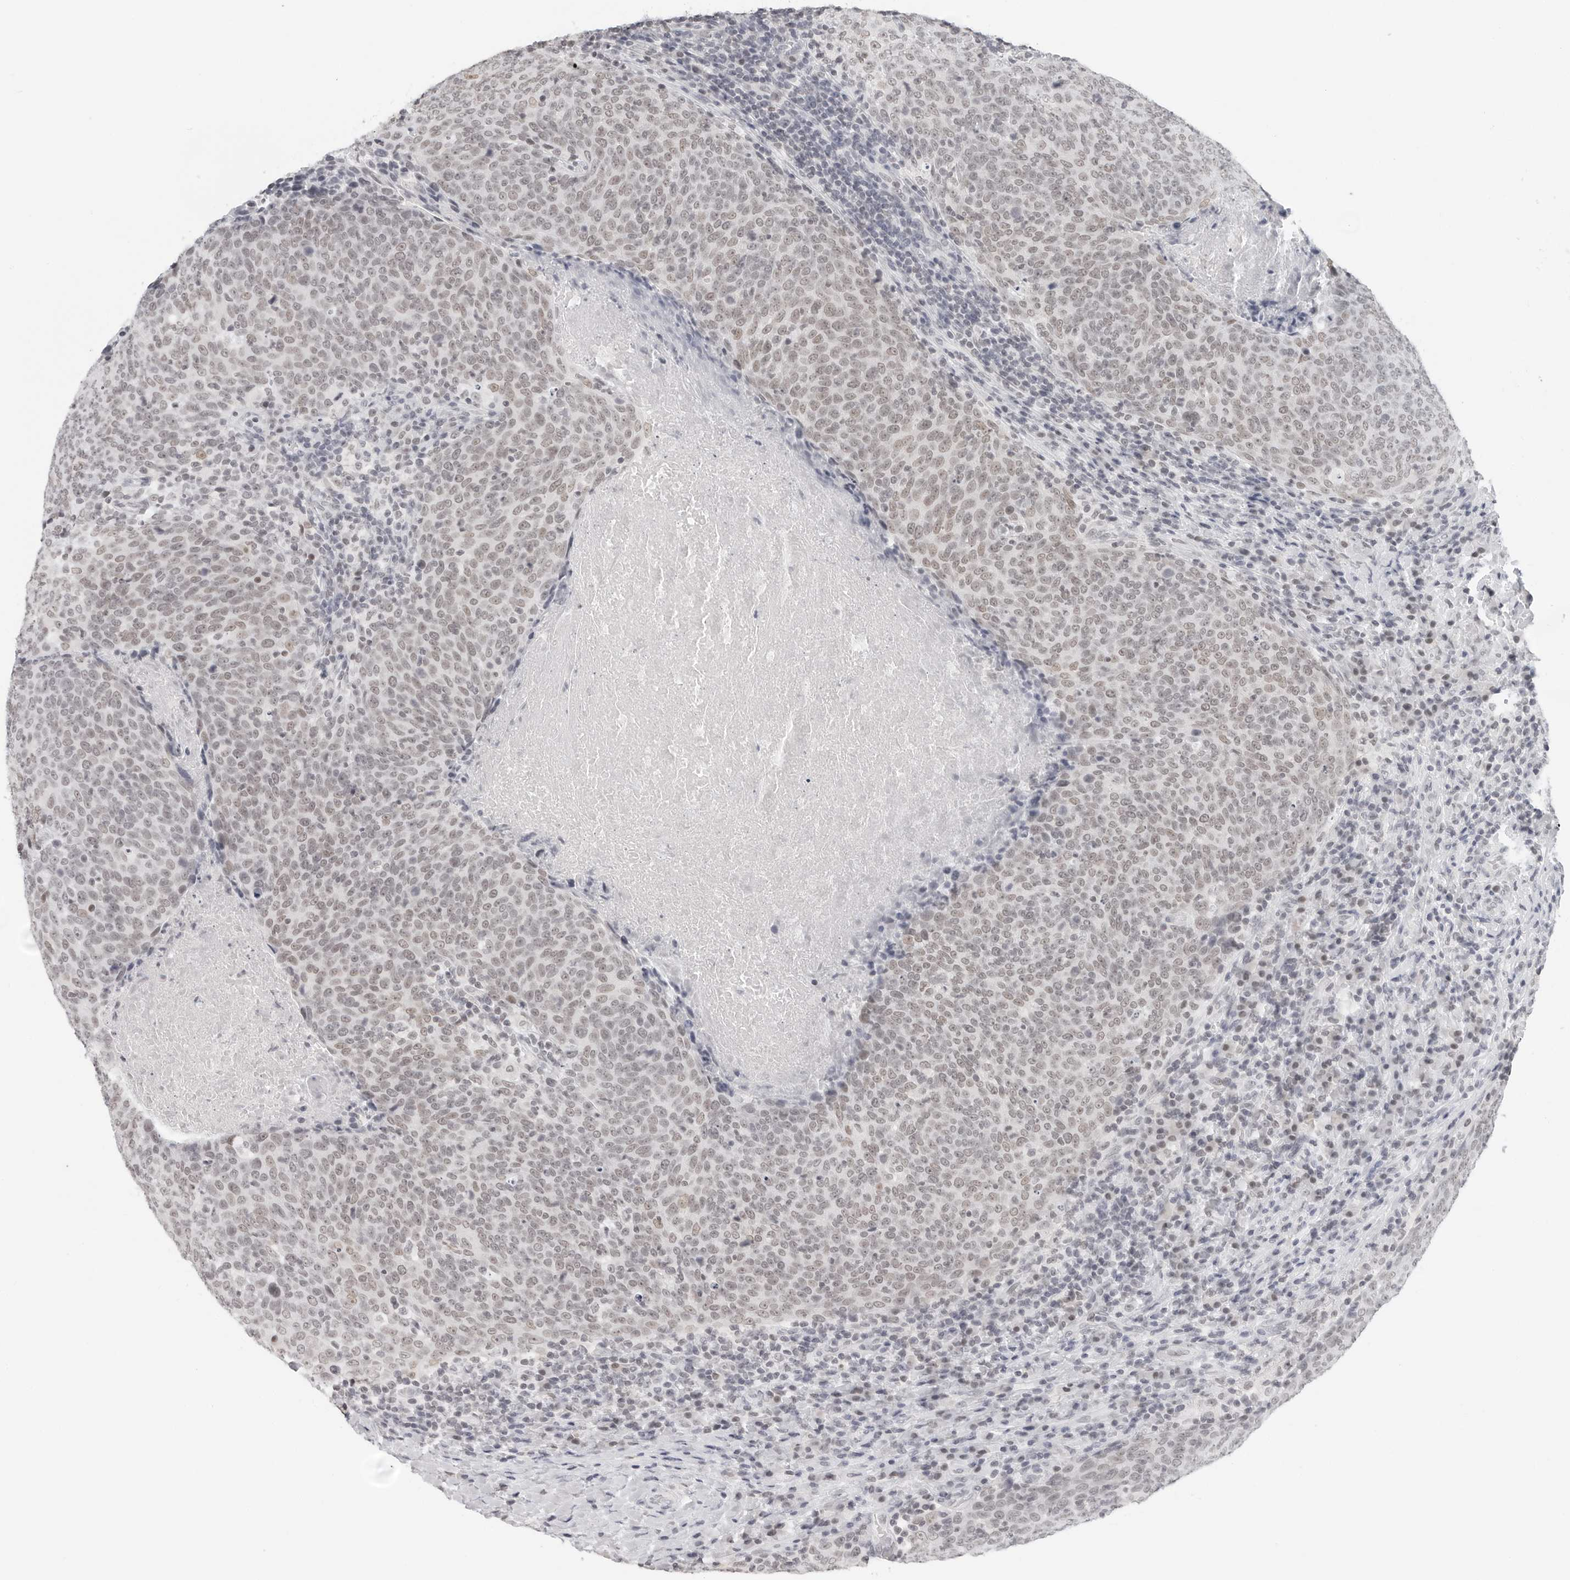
{"staining": {"intensity": "weak", "quantity": ">75%", "location": "nuclear"}, "tissue": "head and neck cancer", "cell_type": "Tumor cells", "image_type": "cancer", "snomed": [{"axis": "morphology", "description": "Squamous cell carcinoma, NOS"}, {"axis": "morphology", "description": "Squamous cell carcinoma, metastatic, NOS"}, {"axis": "topography", "description": "Lymph node"}, {"axis": "topography", "description": "Head-Neck"}], "caption": "Head and neck cancer tissue reveals weak nuclear expression in approximately >75% of tumor cells, visualized by immunohistochemistry.", "gene": "FLG2", "patient": {"sex": "male", "age": 62}}